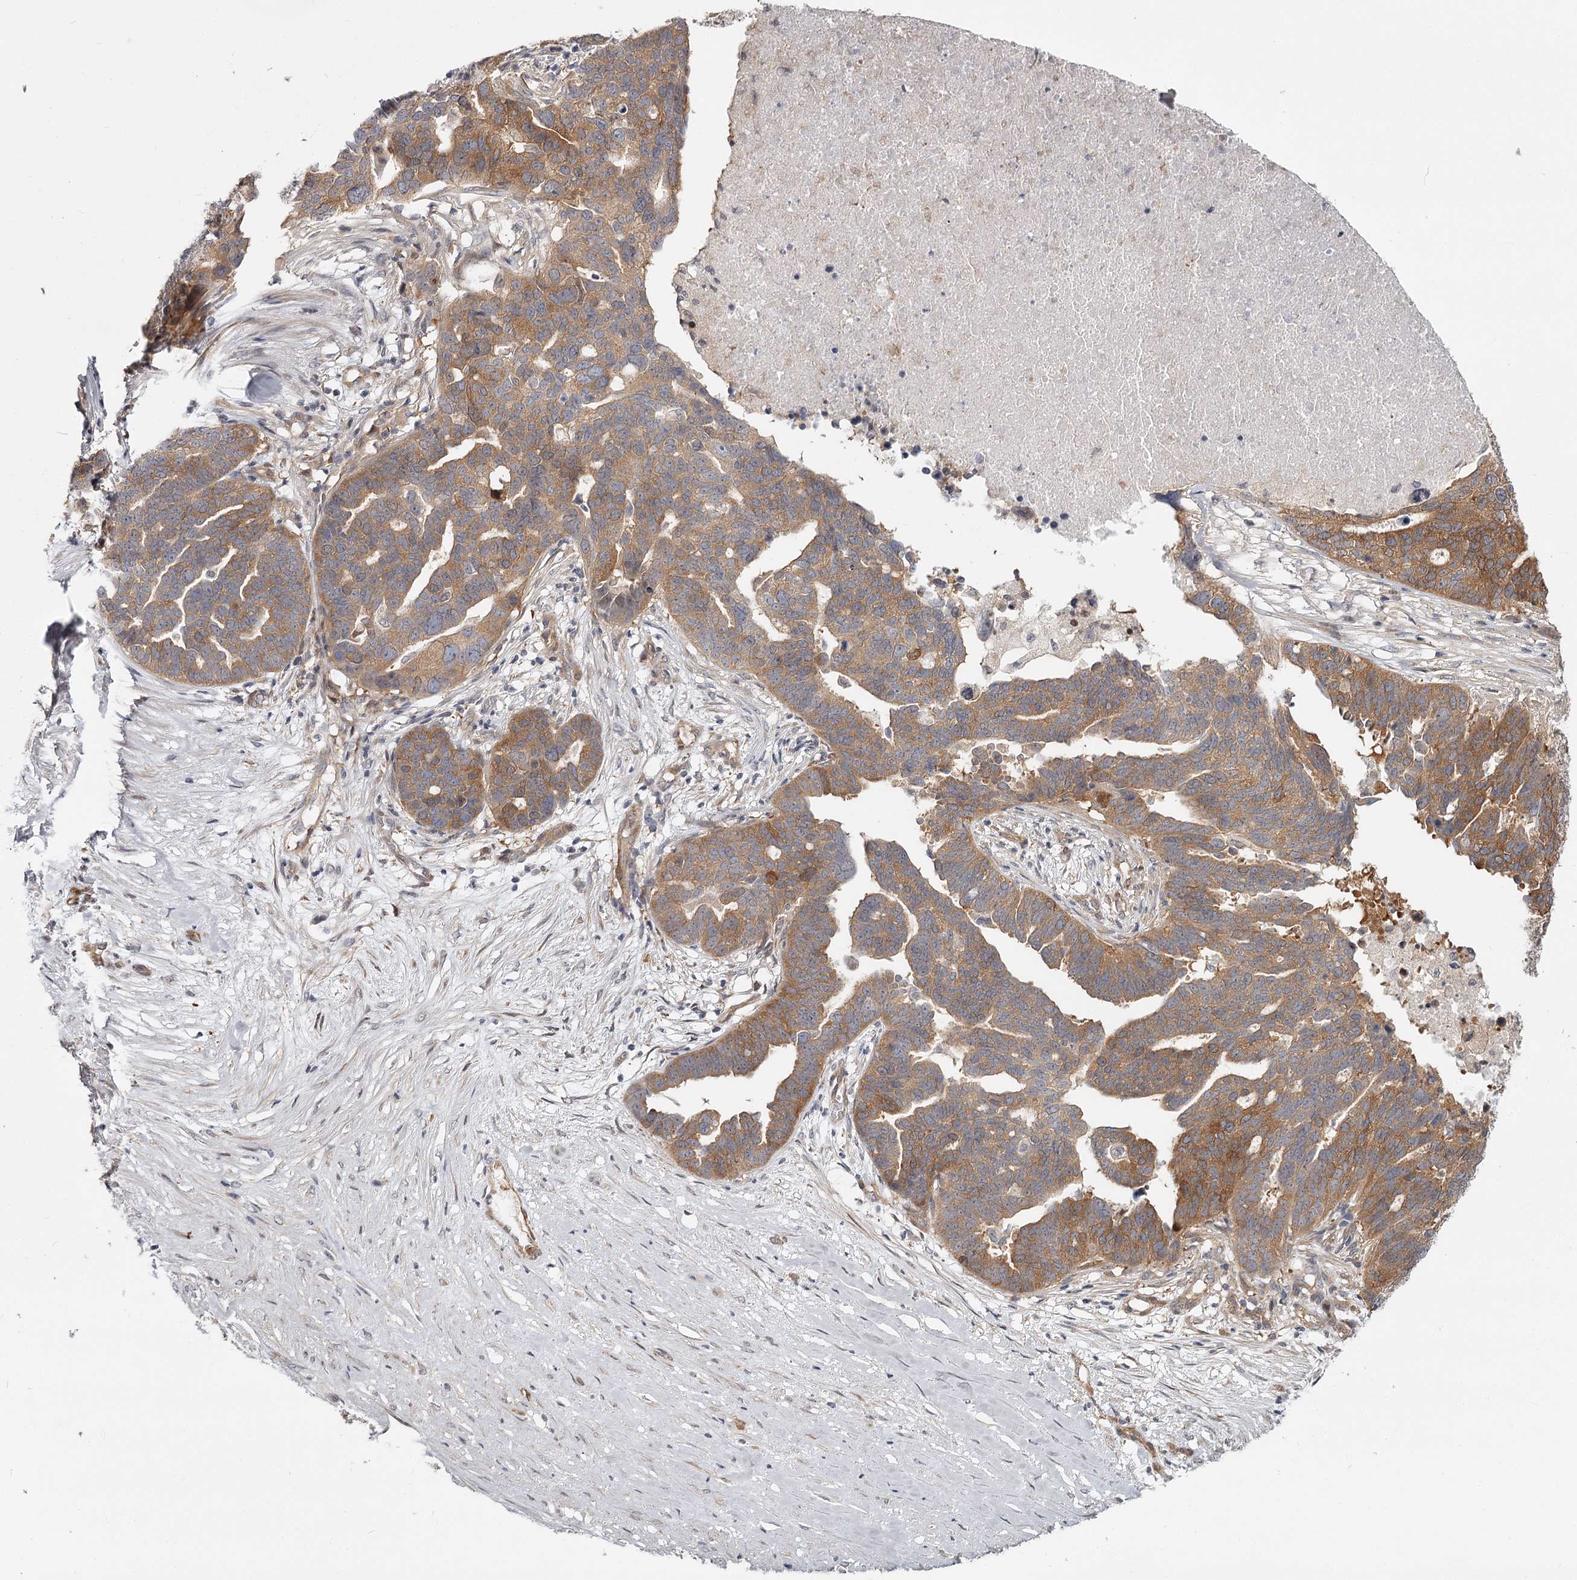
{"staining": {"intensity": "moderate", "quantity": ">75%", "location": "cytoplasmic/membranous"}, "tissue": "ovarian cancer", "cell_type": "Tumor cells", "image_type": "cancer", "snomed": [{"axis": "morphology", "description": "Cystadenocarcinoma, serous, NOS"}, {"axis": "topography", "description": "Ovary"}], "caption": "Protein staining reveals moderate cytoplasmic/membranous positivity in about >75% of tumor cells in ovarian cancer (serous cystadenocarcinoma).", "gene": "CCNG2", "patient": {"sex": "female", "age": 59}}